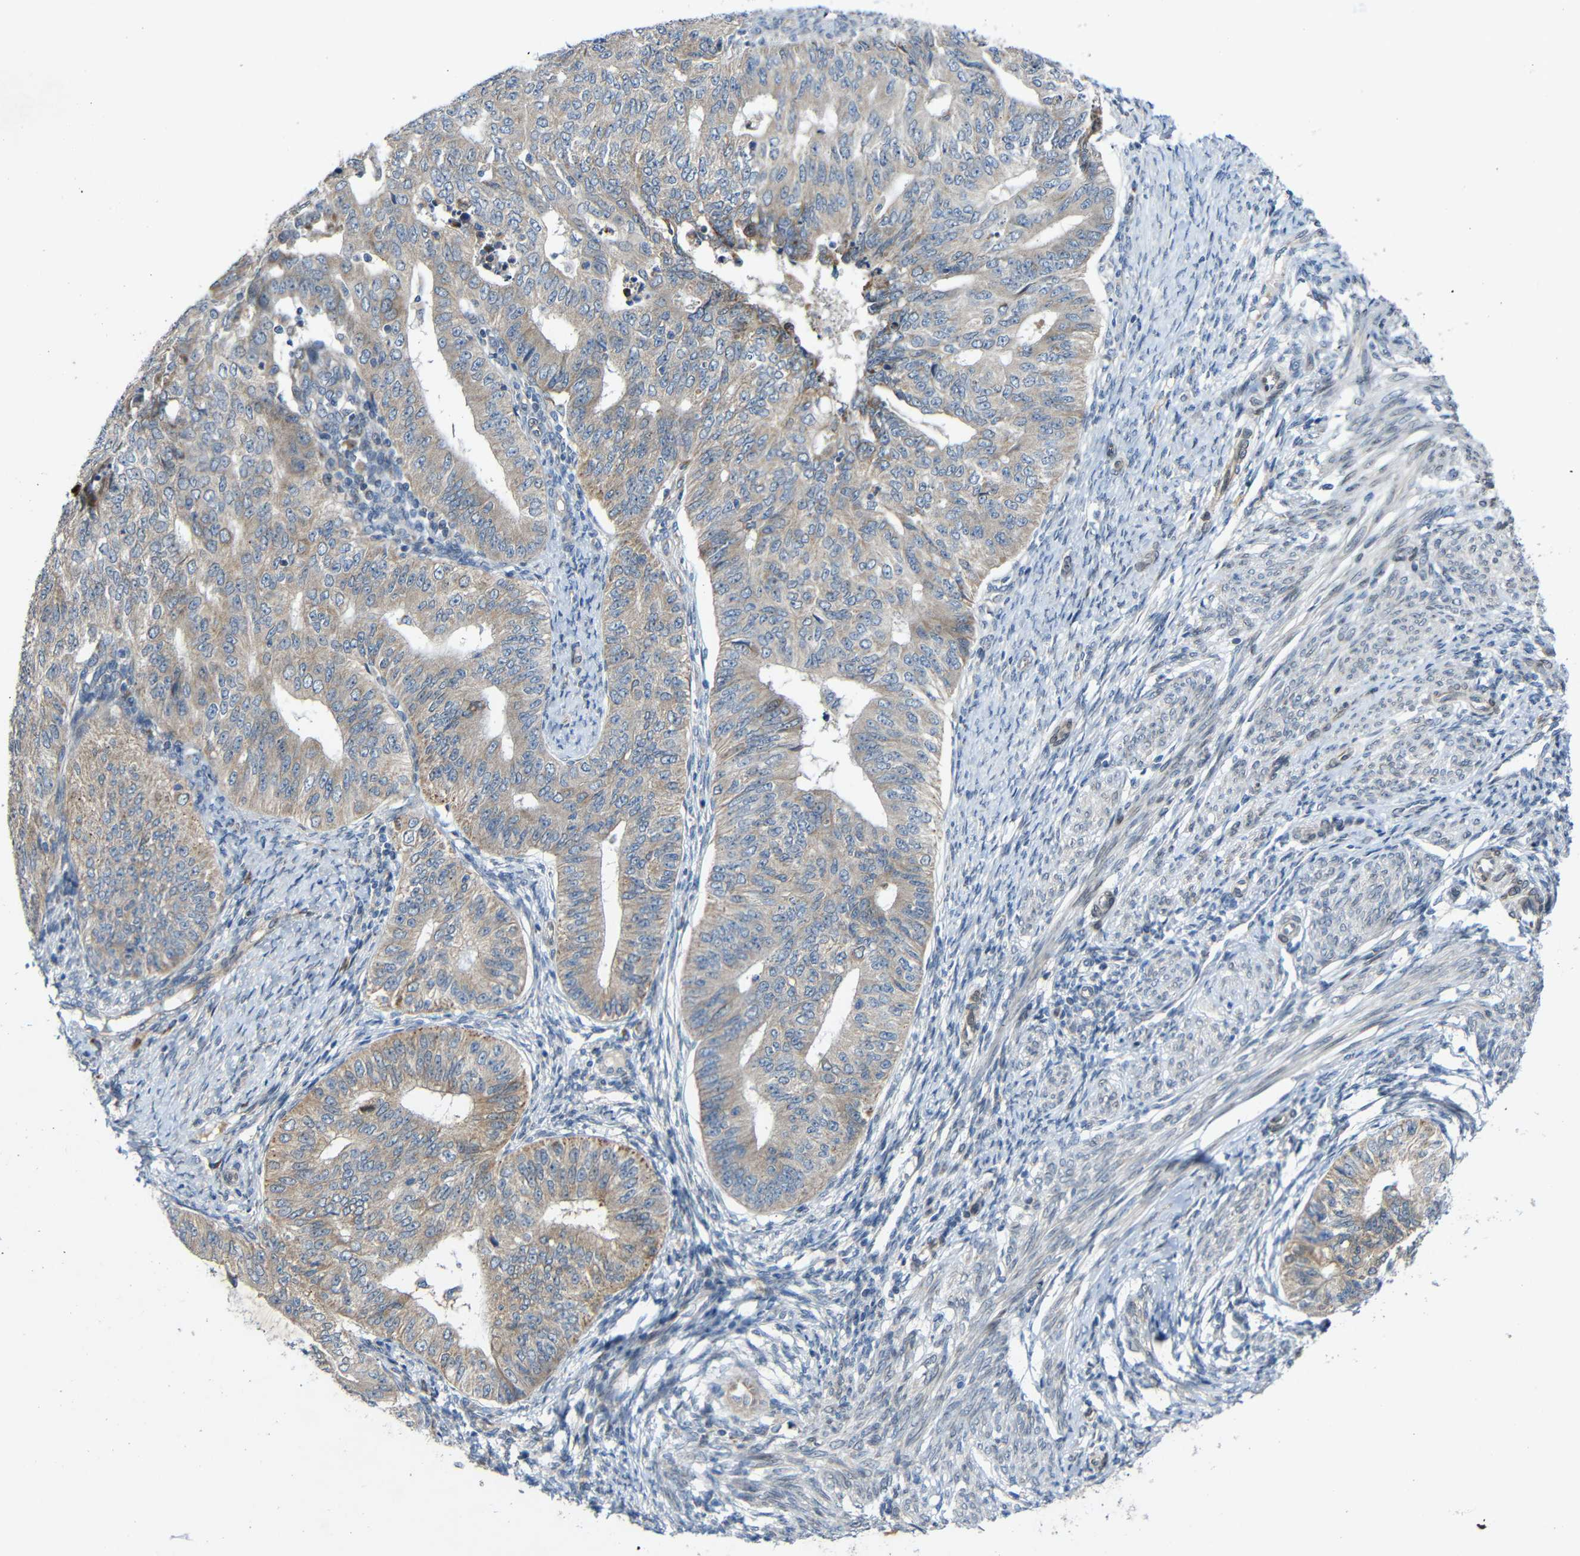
{"staining": {"intensity": "weak", "quantity": ">75%", "location": "cytoplasmic/membranous"}, "tissue": "endometrial cancer", "cell_type": "Tumor cells", "image_type": "cancer", "snomed": [{"axis": "morphology", "description": "Adenocarcinoma, NOS"}, {"axis": "topography", "description": "Endometrium"}], "caption": "The immunohistochemical stain shows weak cytoplasmic/membranous staining in tumor cells of adenocarcinoma (endometrial) tissue.", "gene": "TMEM25", "patient": {"sex": "female", "age": 32}}